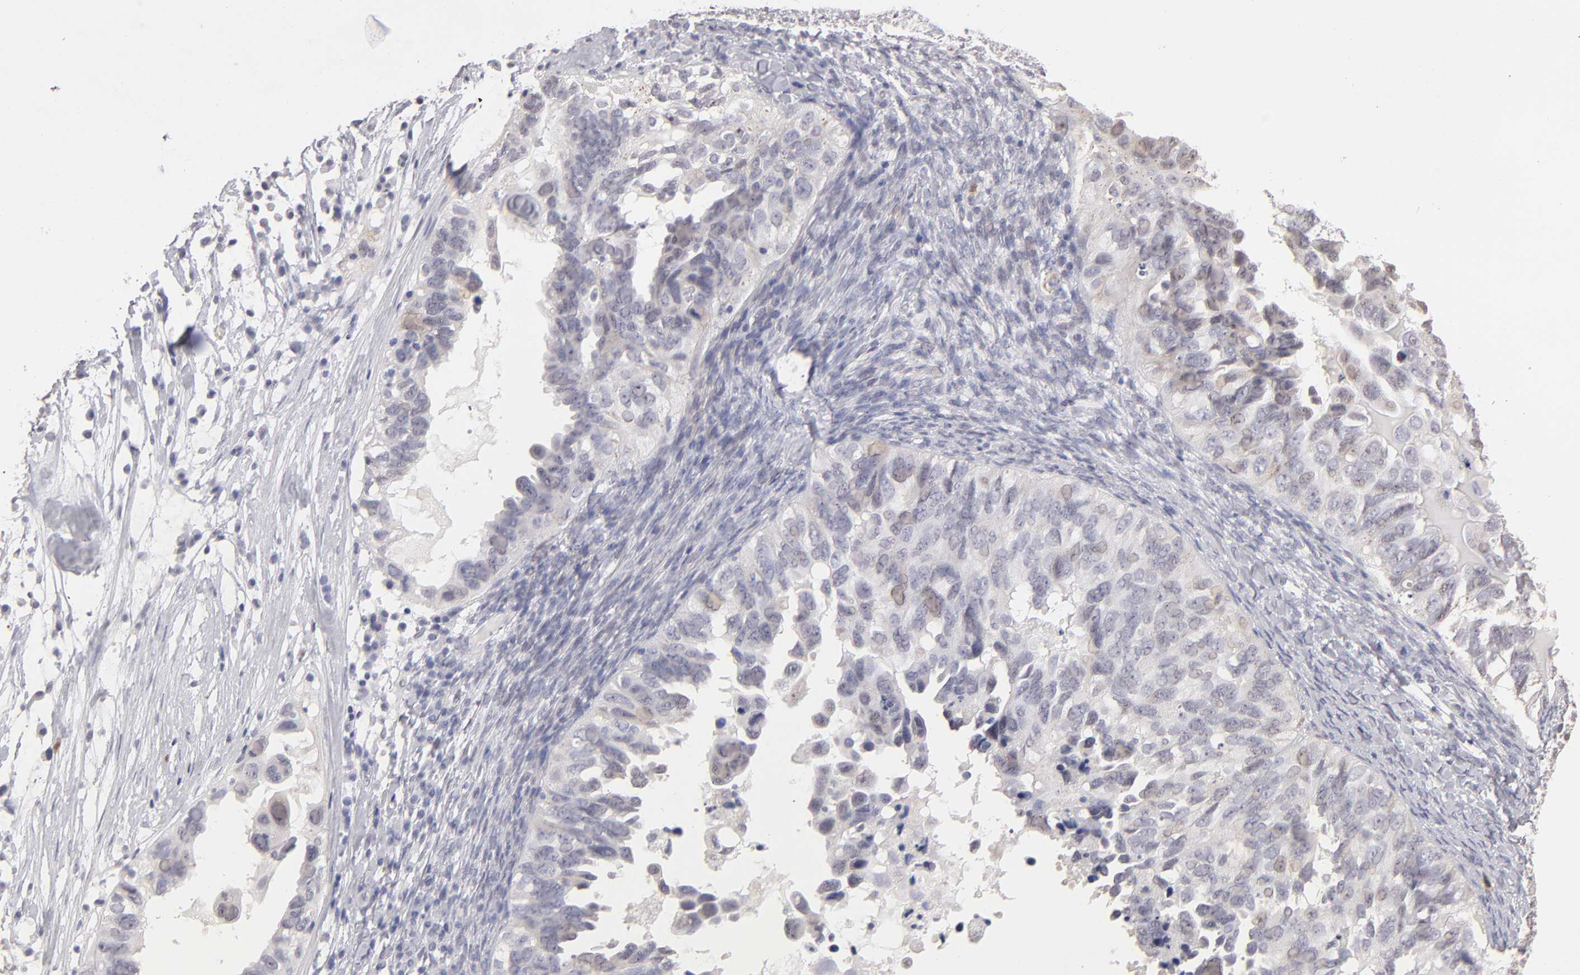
{"staining": {"intensity": "weak", "quantity": "<25%", "location": "nuclear"}, "tissue": "ovarian cancer", "cell_type": "Tumor cells", "image_type": "cancer", "snomed": [{"axis": "morphology", "description": "Cystadenocarcinoma, serous, NOS"}, {"axis": "topography", "description": "Ovary"}], "caption": "Image shows no protein staining in tumor cells of ovarian cancer tissue.", "gene": "MGAM", "patient": {"sex": "female", "age": 82}}